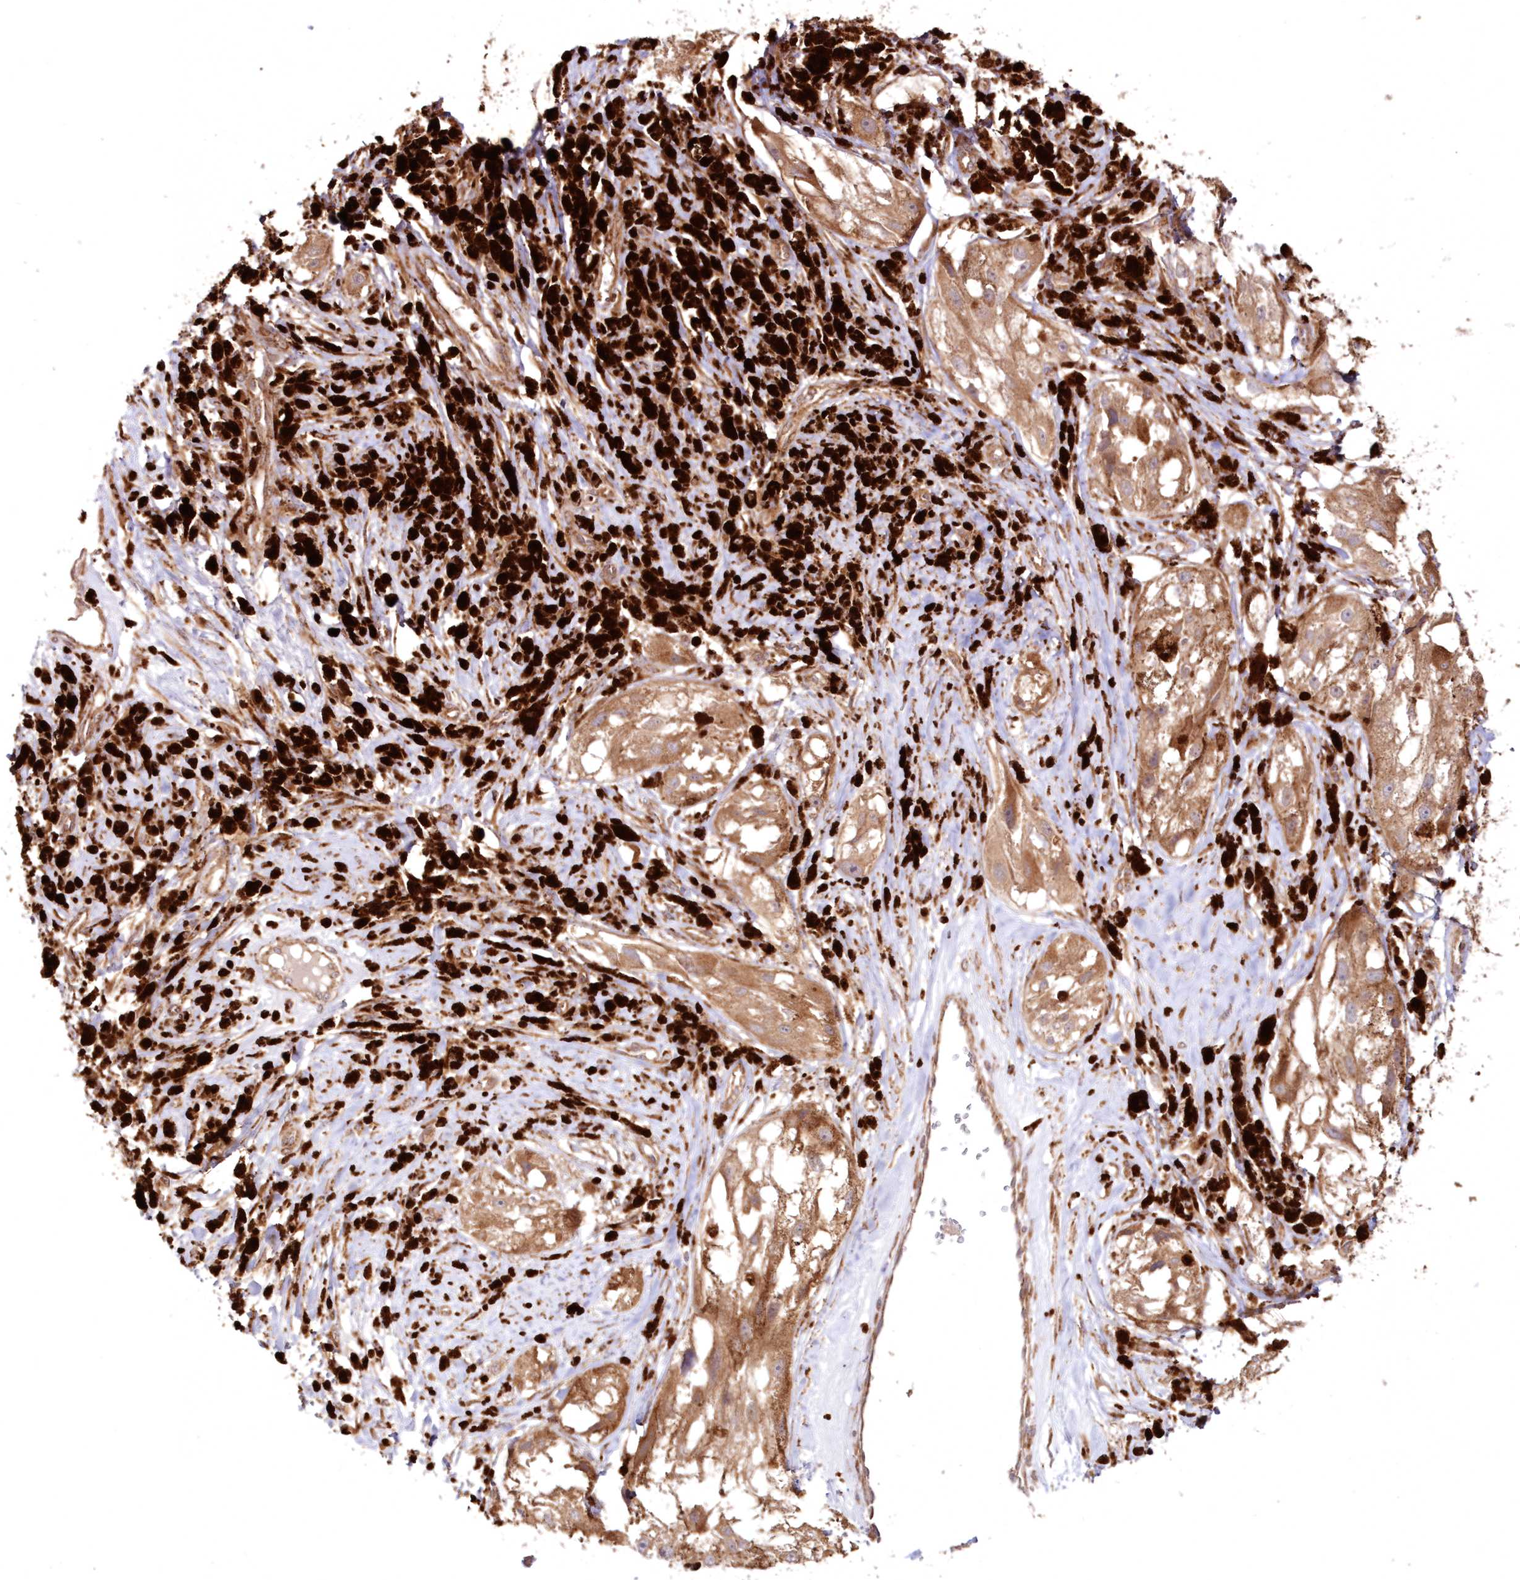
{"staining": {"intensity": "moderate", "quantity": ">75%", "location": "cytoplasmic/membranous"}, "tissue": "melanoma", "cell_type": "Tumor cells", "image_type": "cancer", "snomed": [{"axis": "morphology", "description": "Malignant melanoma, NOS"}, {"axis": "topography", "description": "Skin"}], "caption": "A medium amount of moderate cytoplasmic/membranous expression is identified in approximately >75% of tumor cells in melanoma tissue.", "gene": "DDO", "patient": {"sex": "male", "age": 88}}